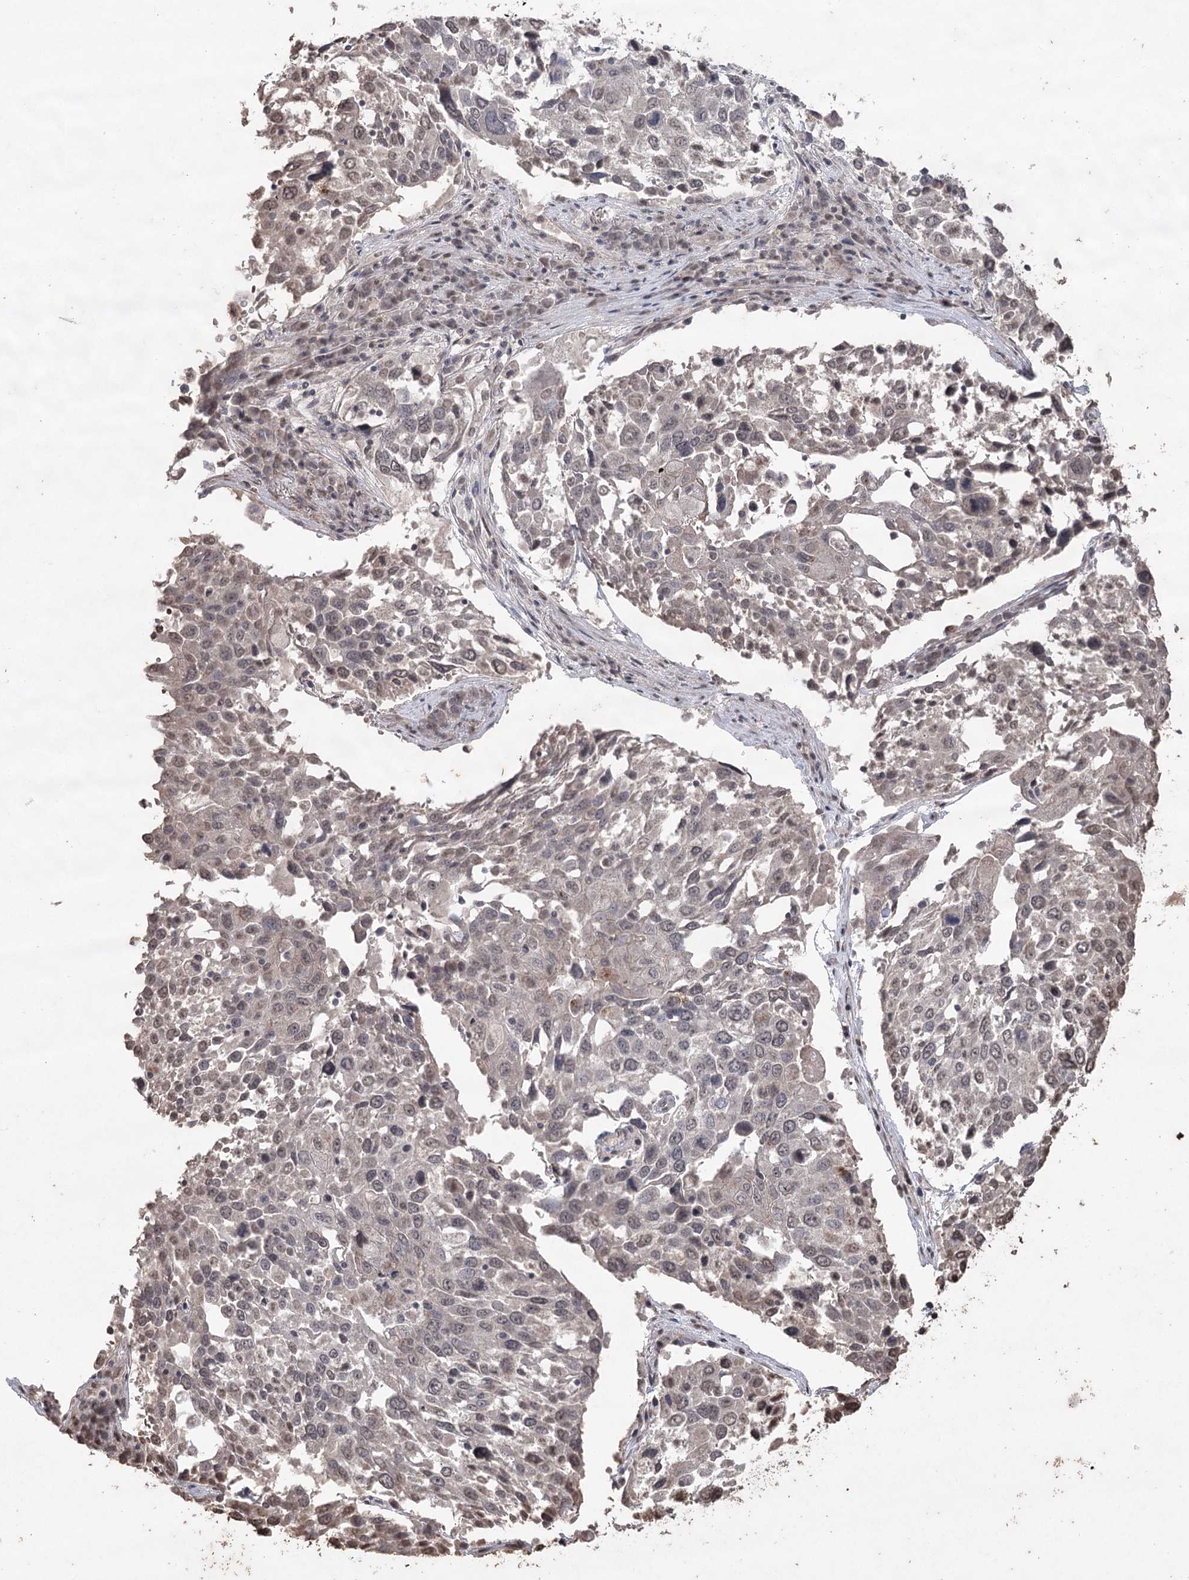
{"staining": {"intensity": "negative", "quantity": "none", "location": "none"}, "tissue": "lung cancer", "cell_type": "Tumor cells", "image_type": "cancer", "snomed": [{"axis": "morphology", "description": "Squamous cell carcinoma, NOS"}, {"axis": "topography", "description": "Lung"}], "caption": "An image of lung cancer (squamous cell carcinoma) stained for a protein shows no brown staining in tumor cells. The staining was performed using DAB (3,3'-diaminobenzidine) to visualize the protein expression in brown, while the nuclei were stained in blue with hematoxylin (Magnification: 20x).", "gene": "ATG14", "patient": {"sex": "male", "age": 65}}